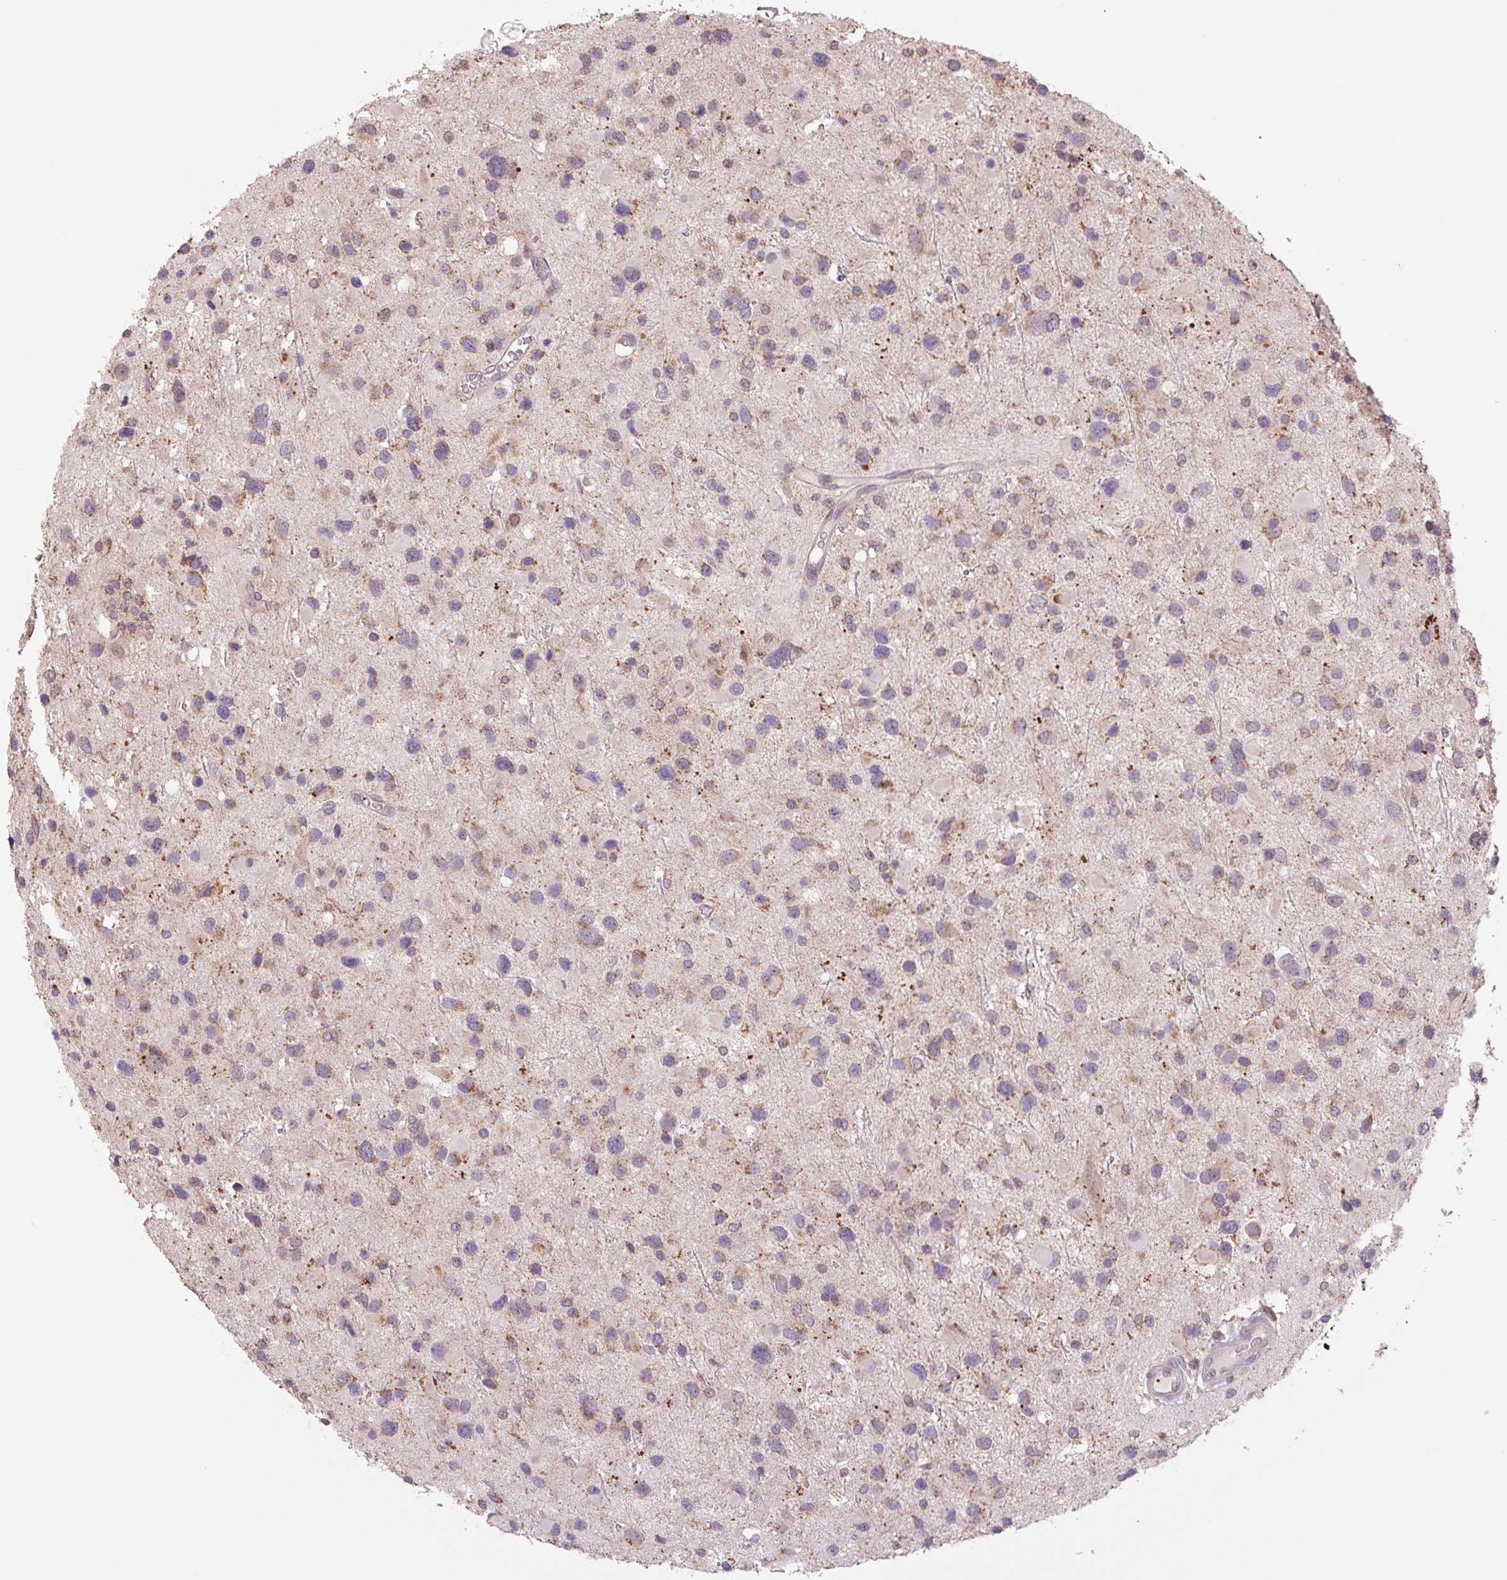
{"staining": {"intensity": "weak", "quantity": "25%-75%", "location": "cytoplasmic/membranous"}, "tissue": "glioma", "cell_type": "Tumor cells", "image_type": "cancer", "snomed": [{"axis": "morphology", "description": "Glioma, malignant, Low grade"}, {"axis": "topography", "description": "Brain"}], "caption": "Malignant glioma (low-grade) tissue displays weak cytoplasmic/membranous expression in about 25%-75% of tumor cells, visualized by immunohistochemistry.", "gene": "TMEM160", "patient": {"sex": "female", "age": 32}}